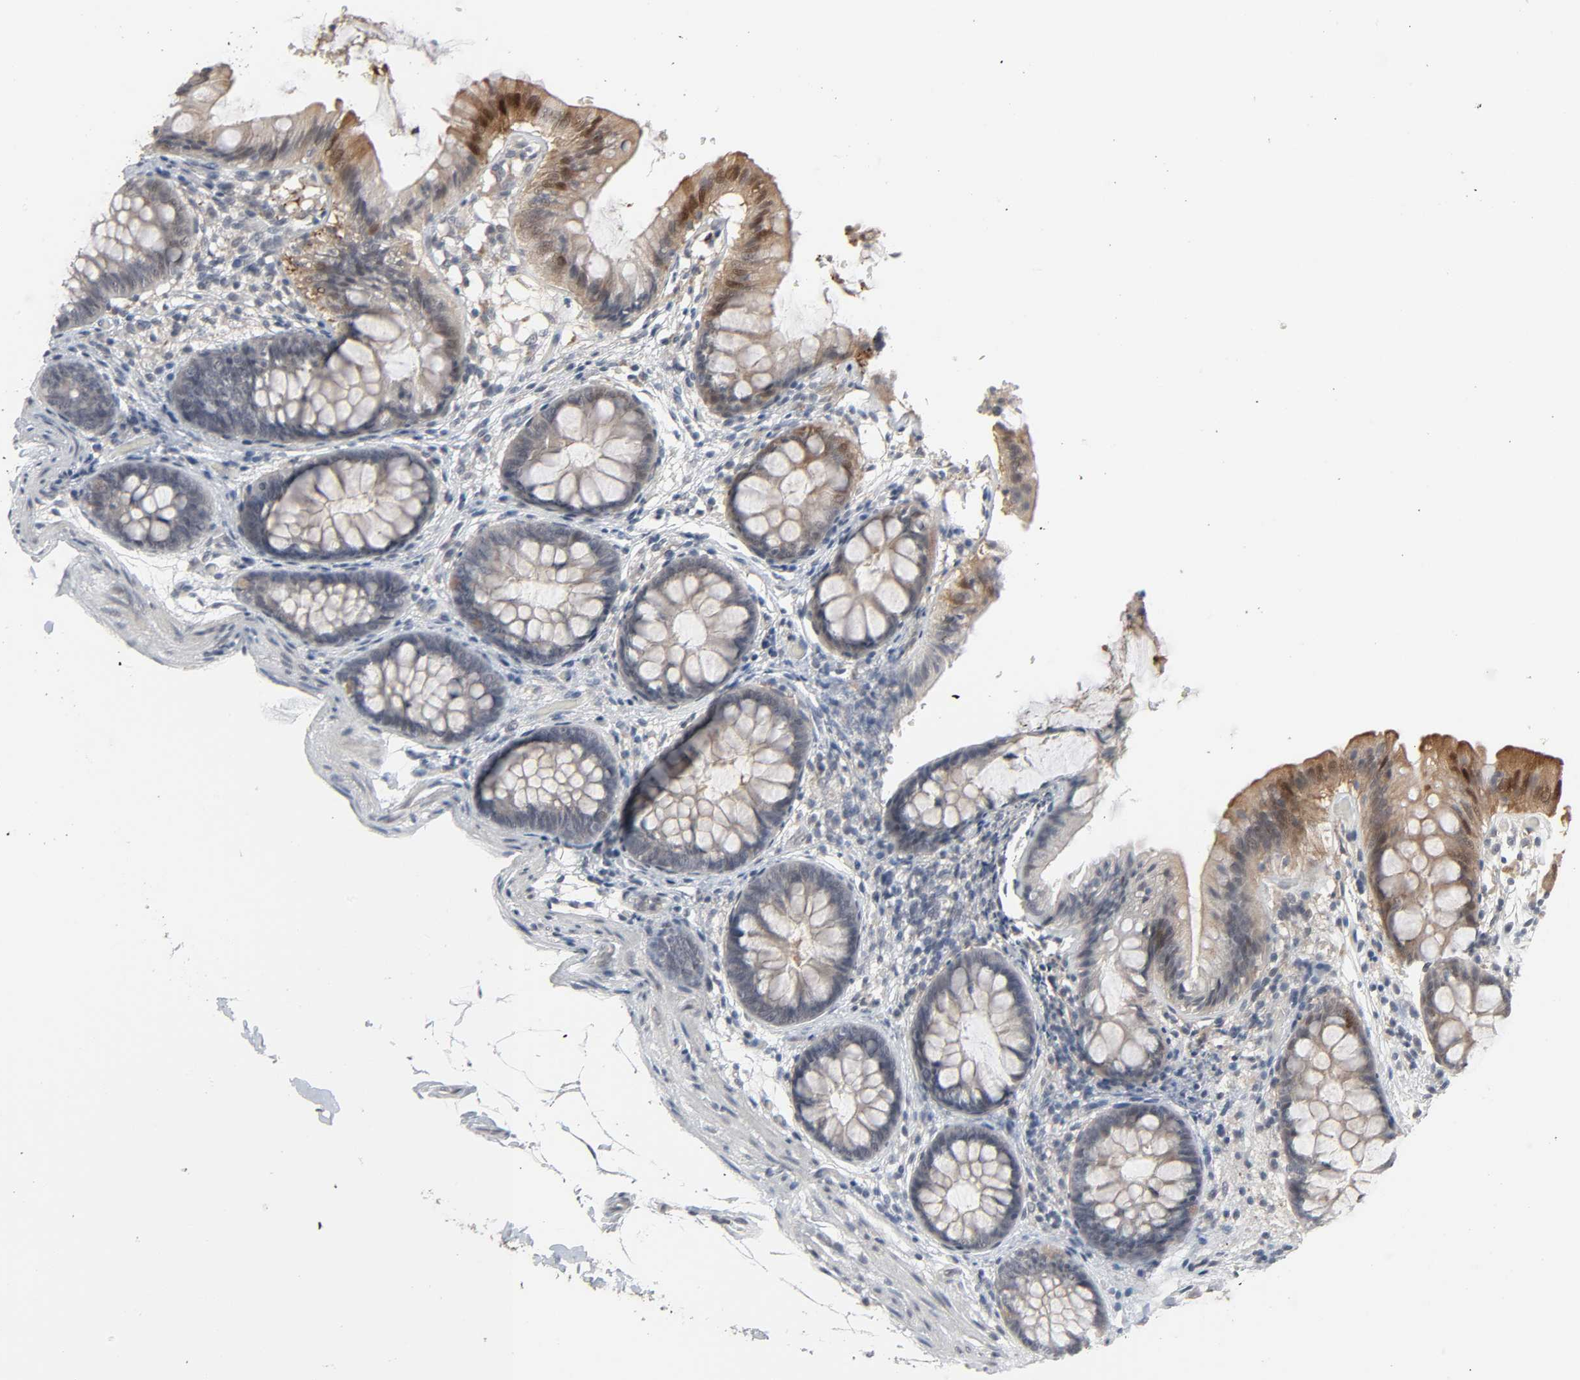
{"staining": {"intensity": "weak", "quantity": "25%-75%", "location": "cytoplasmic/membranous"}, "tissue": "colon", "cell_type": "Endothelial cells", "image_type": "normal", "snomed": [{"axis": "morphology", "description": "Normal tissue, NOS"}, {"axis": "topography", "description": "Smooth muscle"}, {"axis": "topography", "description": "Colon"}], "caption": "Normal colon was stained to show a protein in brown. There is low levels of weak cytoplasmic/membranous staining in approximately 25%-75% of endothelial cells. Nuclei are stained in blue.", "gene": "ZNF222", "patient": {"sex": "male", "age": 67}}